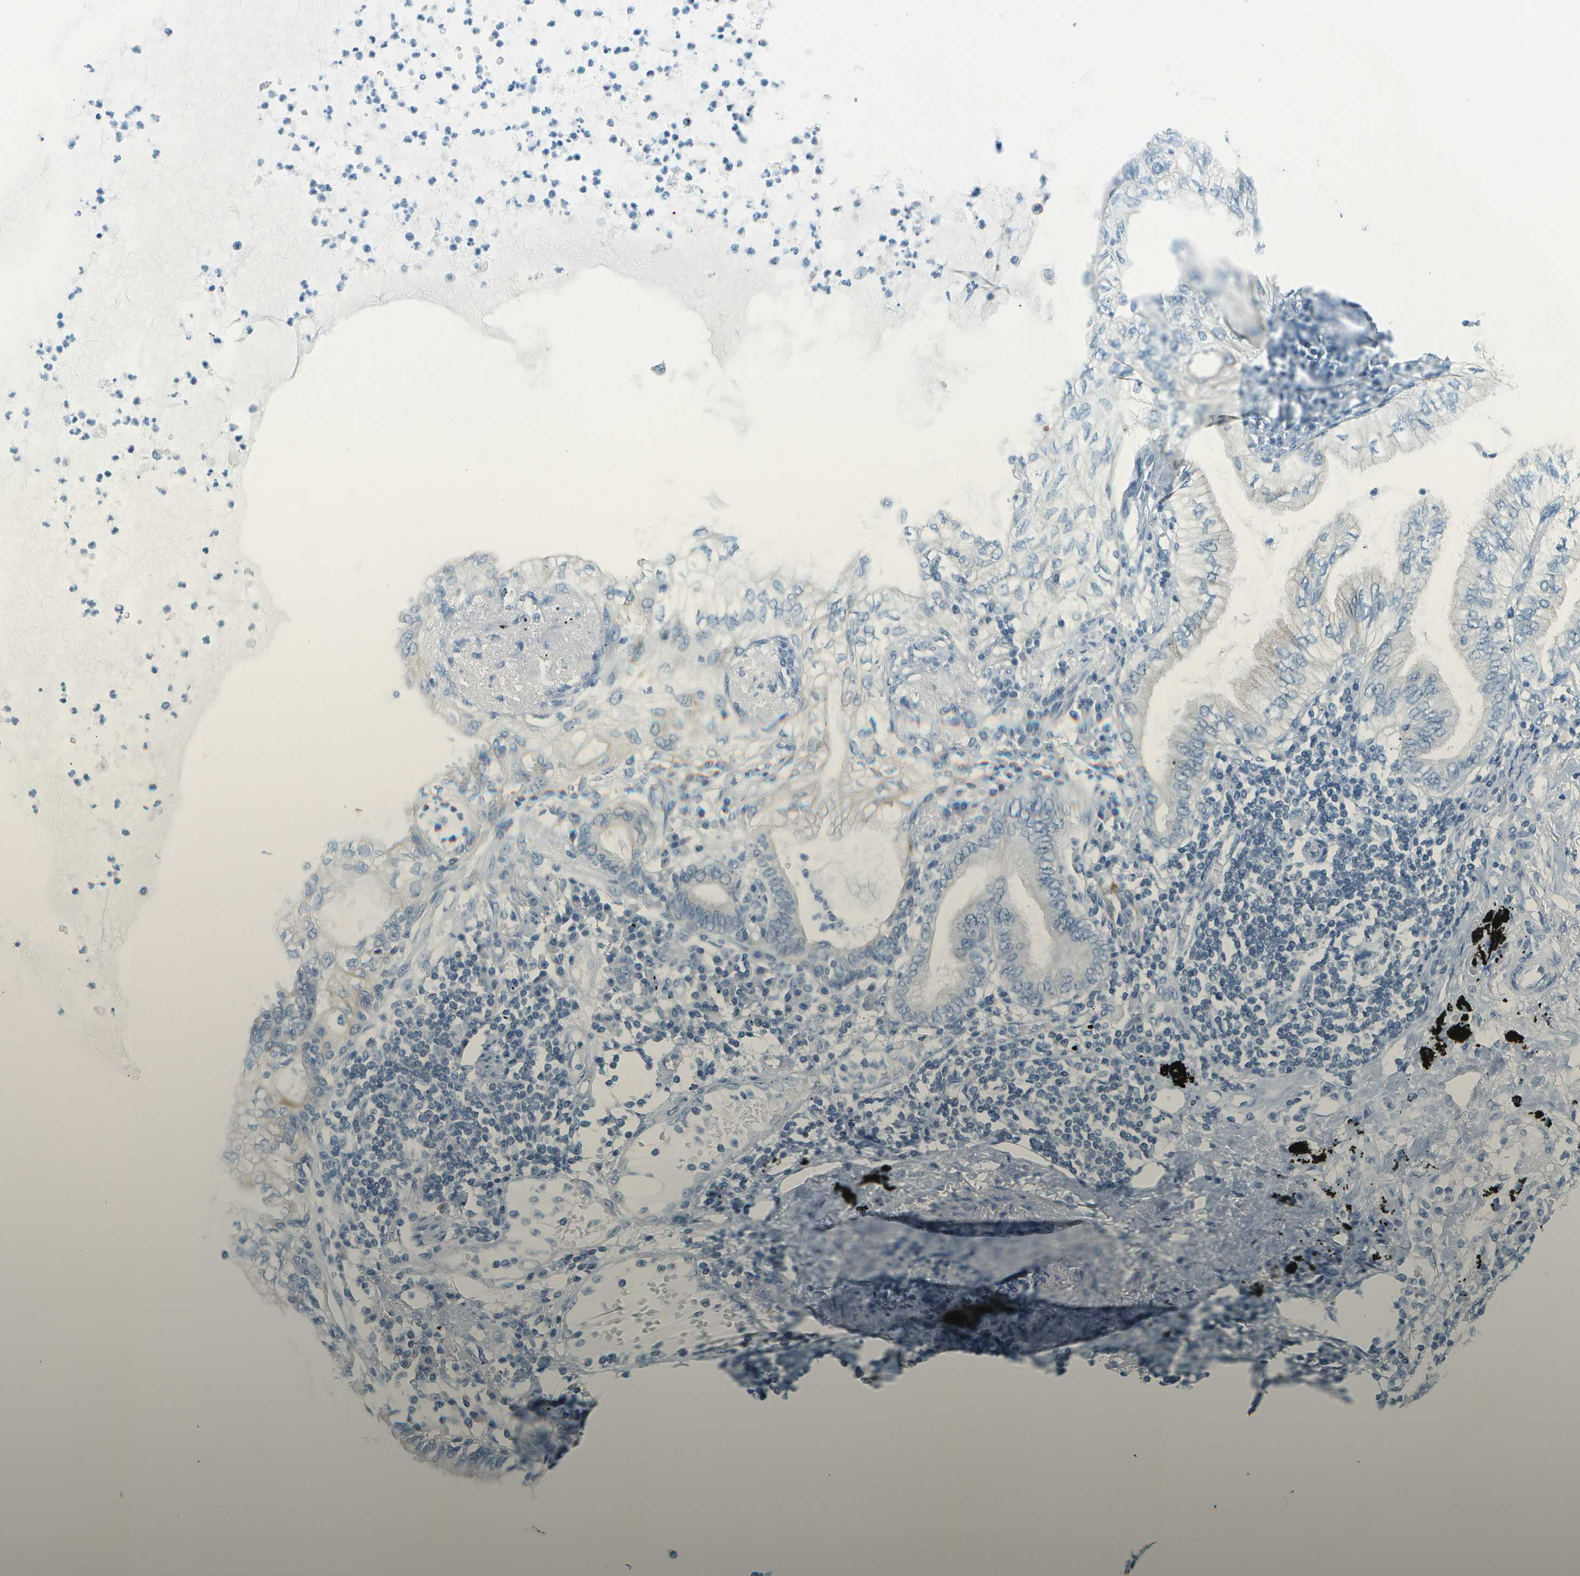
{"staining": {"intensity": "negative", "quantity": "none", "location": "none"}, "tissue": "lung cancer", "cell_type": "Tumor cells", "image_type": "cancer", "snomed": [{"axis": "morphology", "description": "Normal tissue, NOS"}, {"axis": "morphology", "description": "Adenocarcinoma, NOS"}, {"axis": "topography", "description": "Bronchus"}, {"axis": "topography", "description": "Lung"}], "caption": "DAB immunohistochemical staining of lung adenocarcinoma displays no significant positivity in tumor cells. (DAB immunohistochemistry (IHC) visualized using brightfield microscopy, high magnification).", "gene": "SMYD5", "patient": {"sex": "female", "age": 70}}